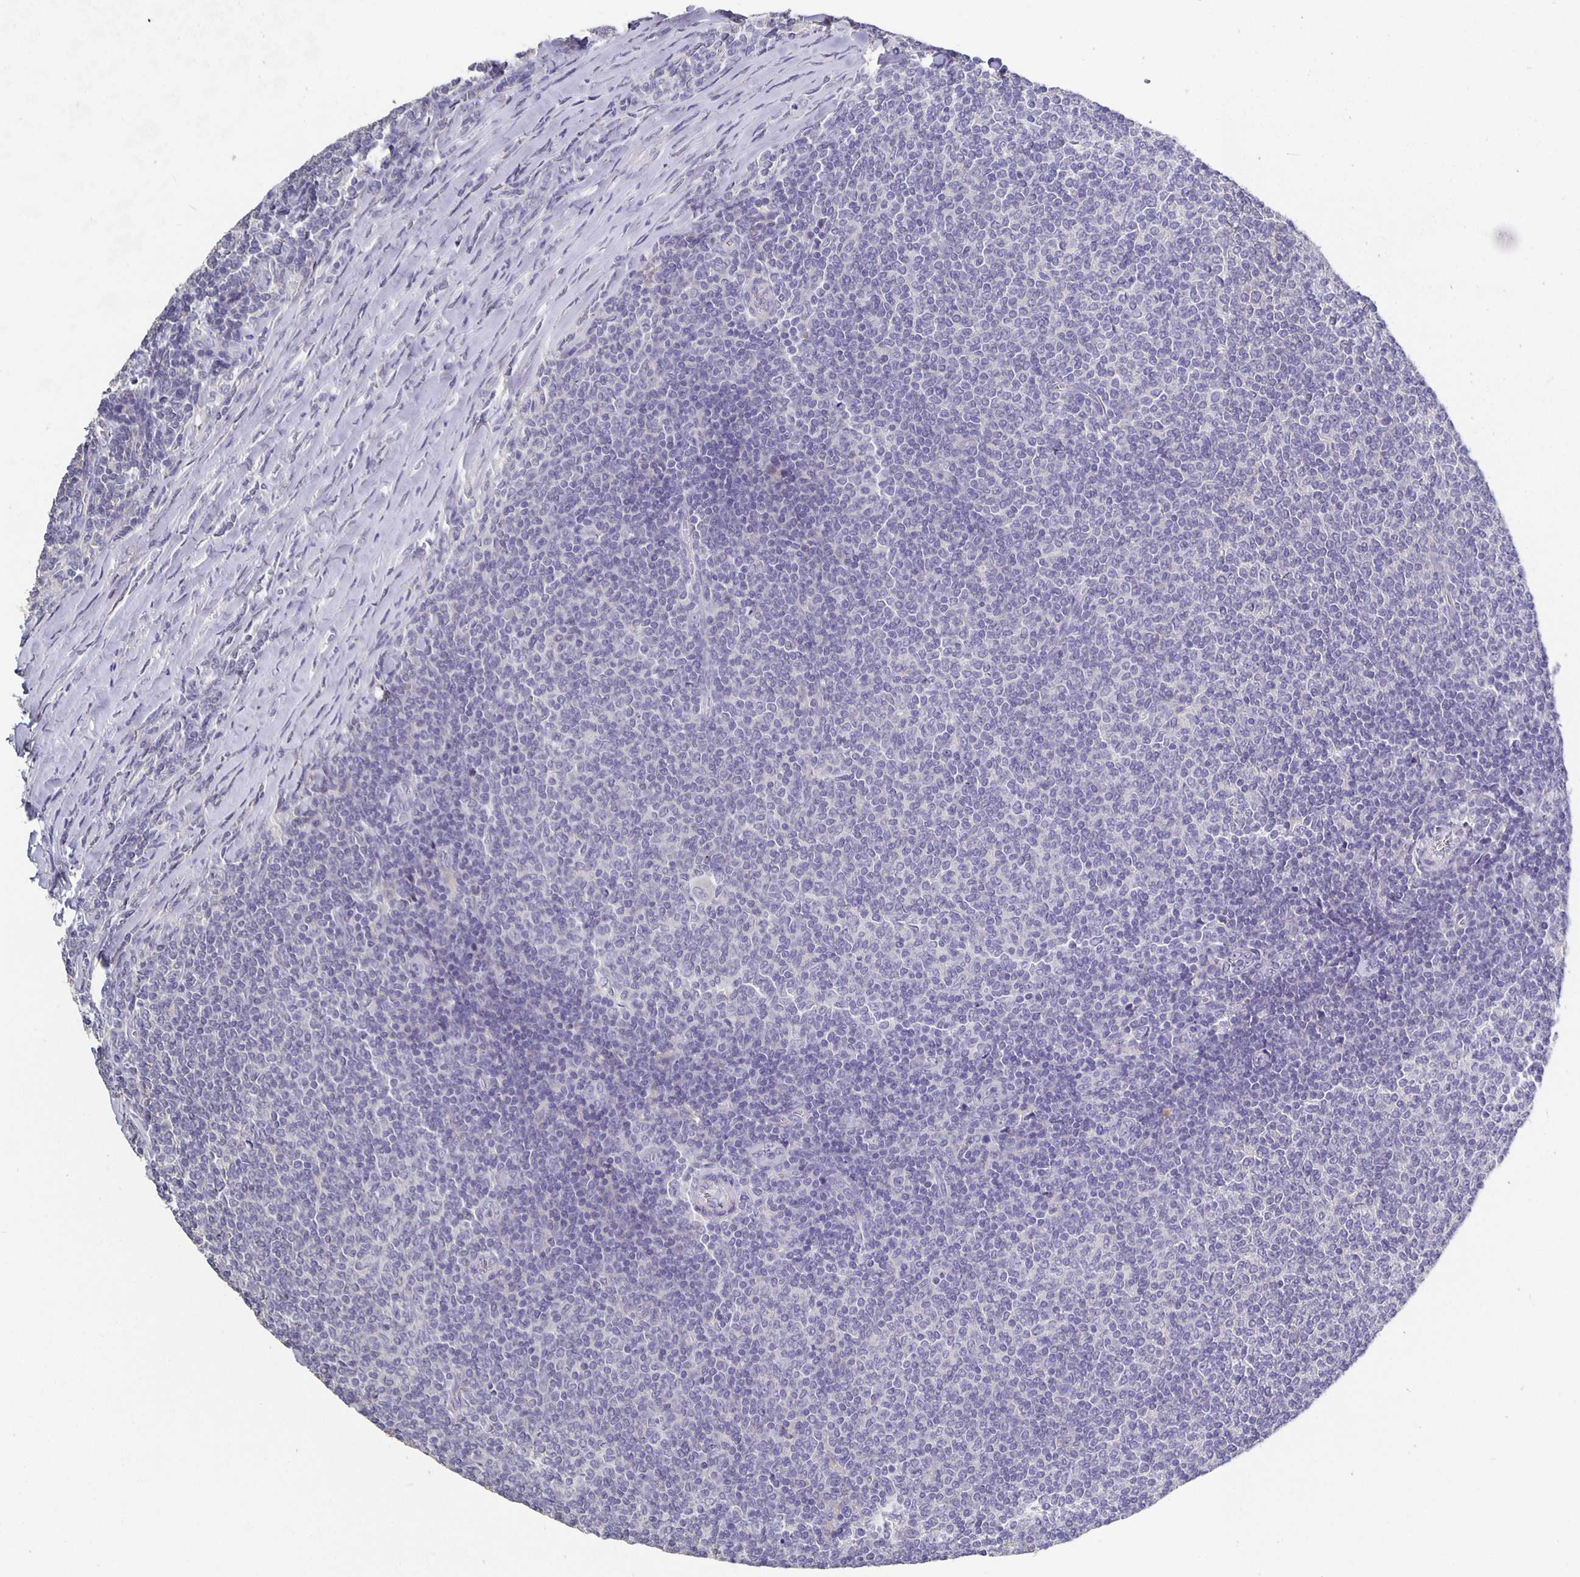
{"staining": {"intensity": "negative", "quantity": "none", "location": "none"}, "tissue": "lymphoma", "cell_type": "Tumor cells", "image_type": "cancer", "snomed": [{"axis": "morphology", "description": "Malignant lymphoma, non-Hodgkin's type, Low grade"}, {"axis": "topography", "description": "Lymph node"}], "caption": "This is an IHC micrograph of human low-grade malignant lymphoma, non-Hodgkin's type. There is no expression in tumor cells.", "gene": "CFAP74", "patient": {"sex": "male", "age": 52}}